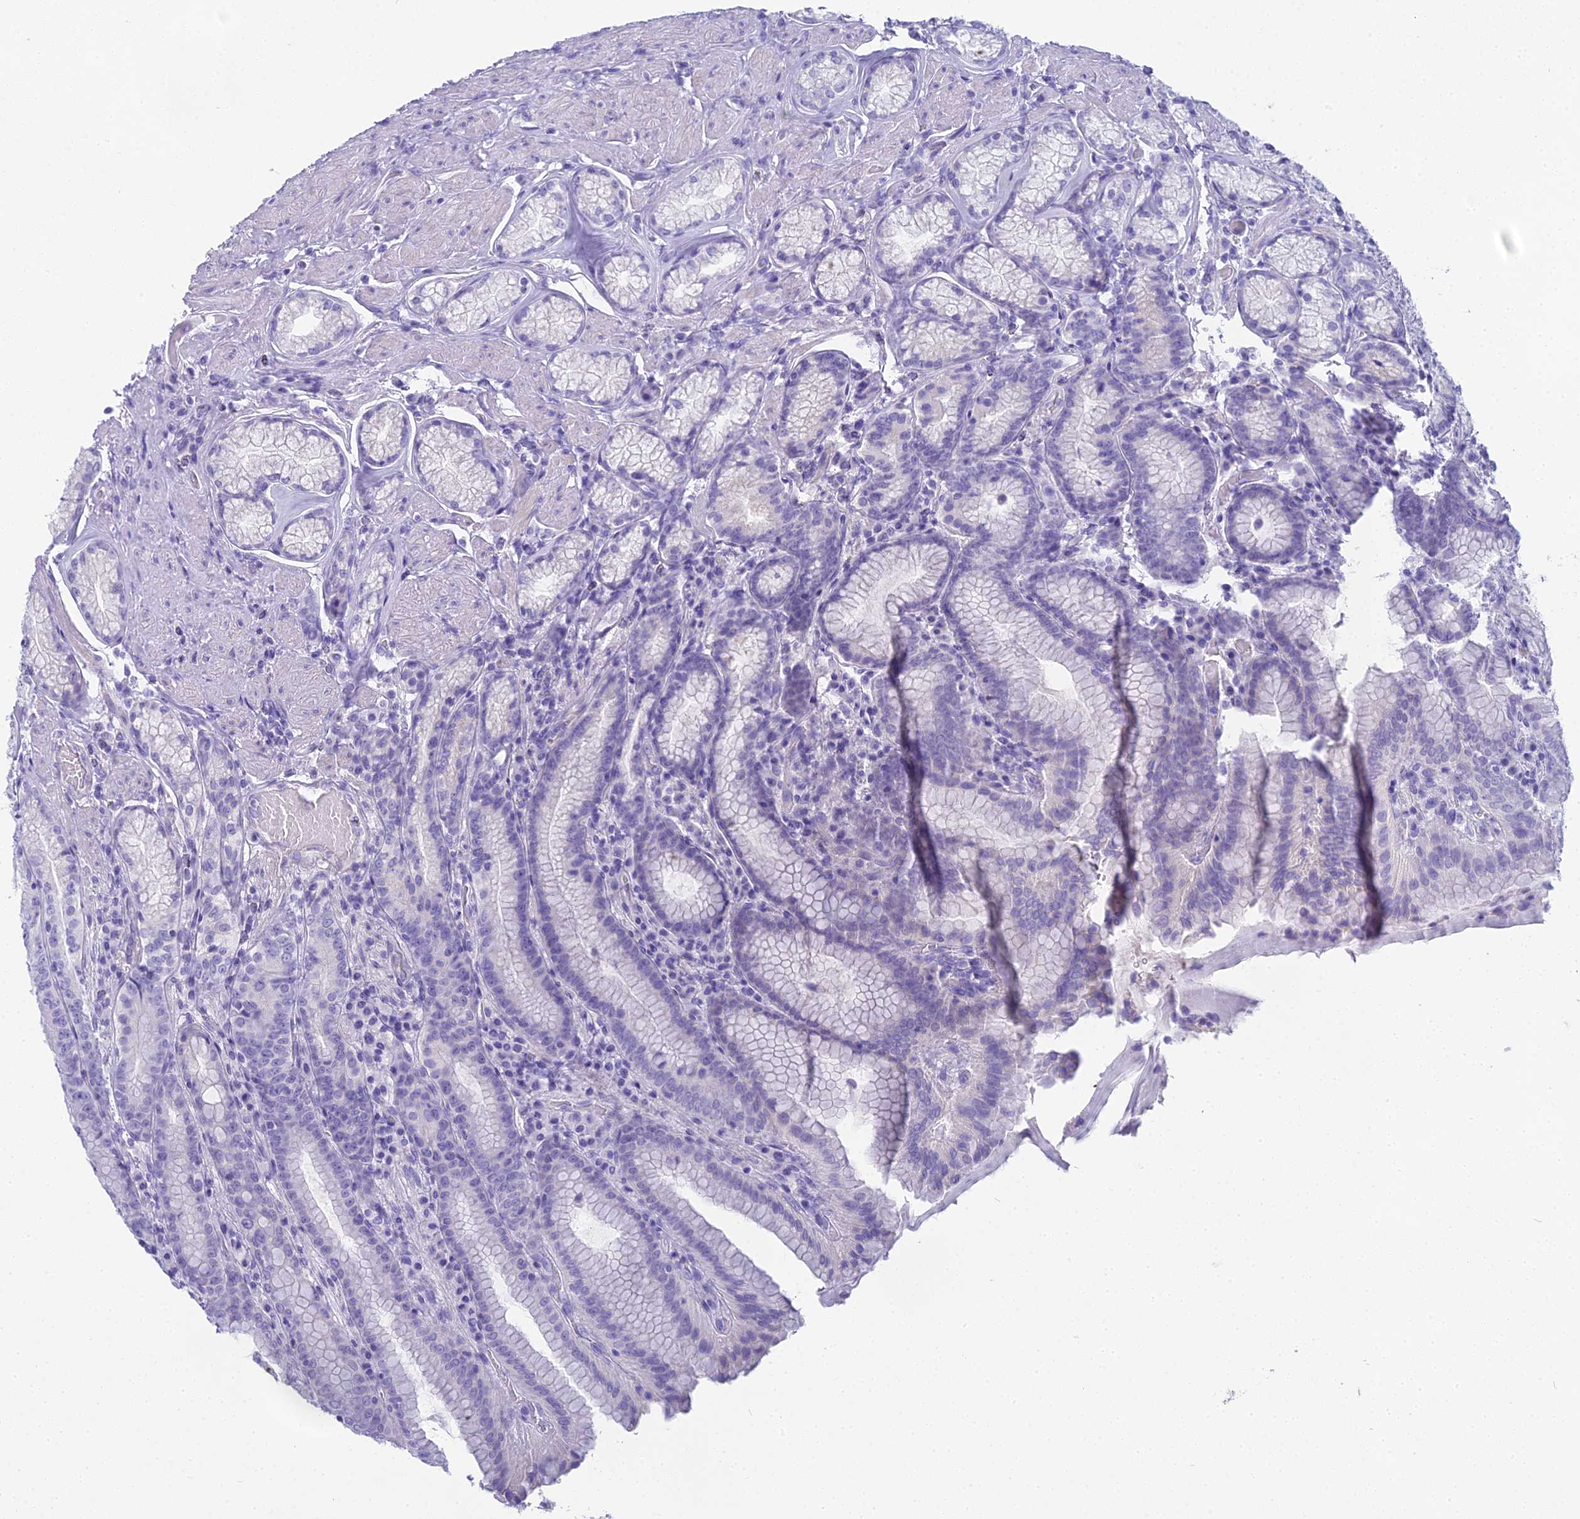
{"staining": {"intensity": "negative", "quantity": "none", "location": "none"}, "tissue": "stomach", "cell_type": "Glandular cells", "image_type": "normal", "snomed": [{"axis": "morphology", "description": "Normal tissue, NOS"}, {"axis": "topography", "description": "Stomach, upper"}, {"axis": "topography", "description": "Stomach, lower"}], "caption": "Glandular cells are negative for protein expression in unremarkable human stomach. (DAB (3,3'-diaminobenzidine) IHC, high magnification).", "gene": "UNC80", "patient": {"sex": "female", "age": 76}}